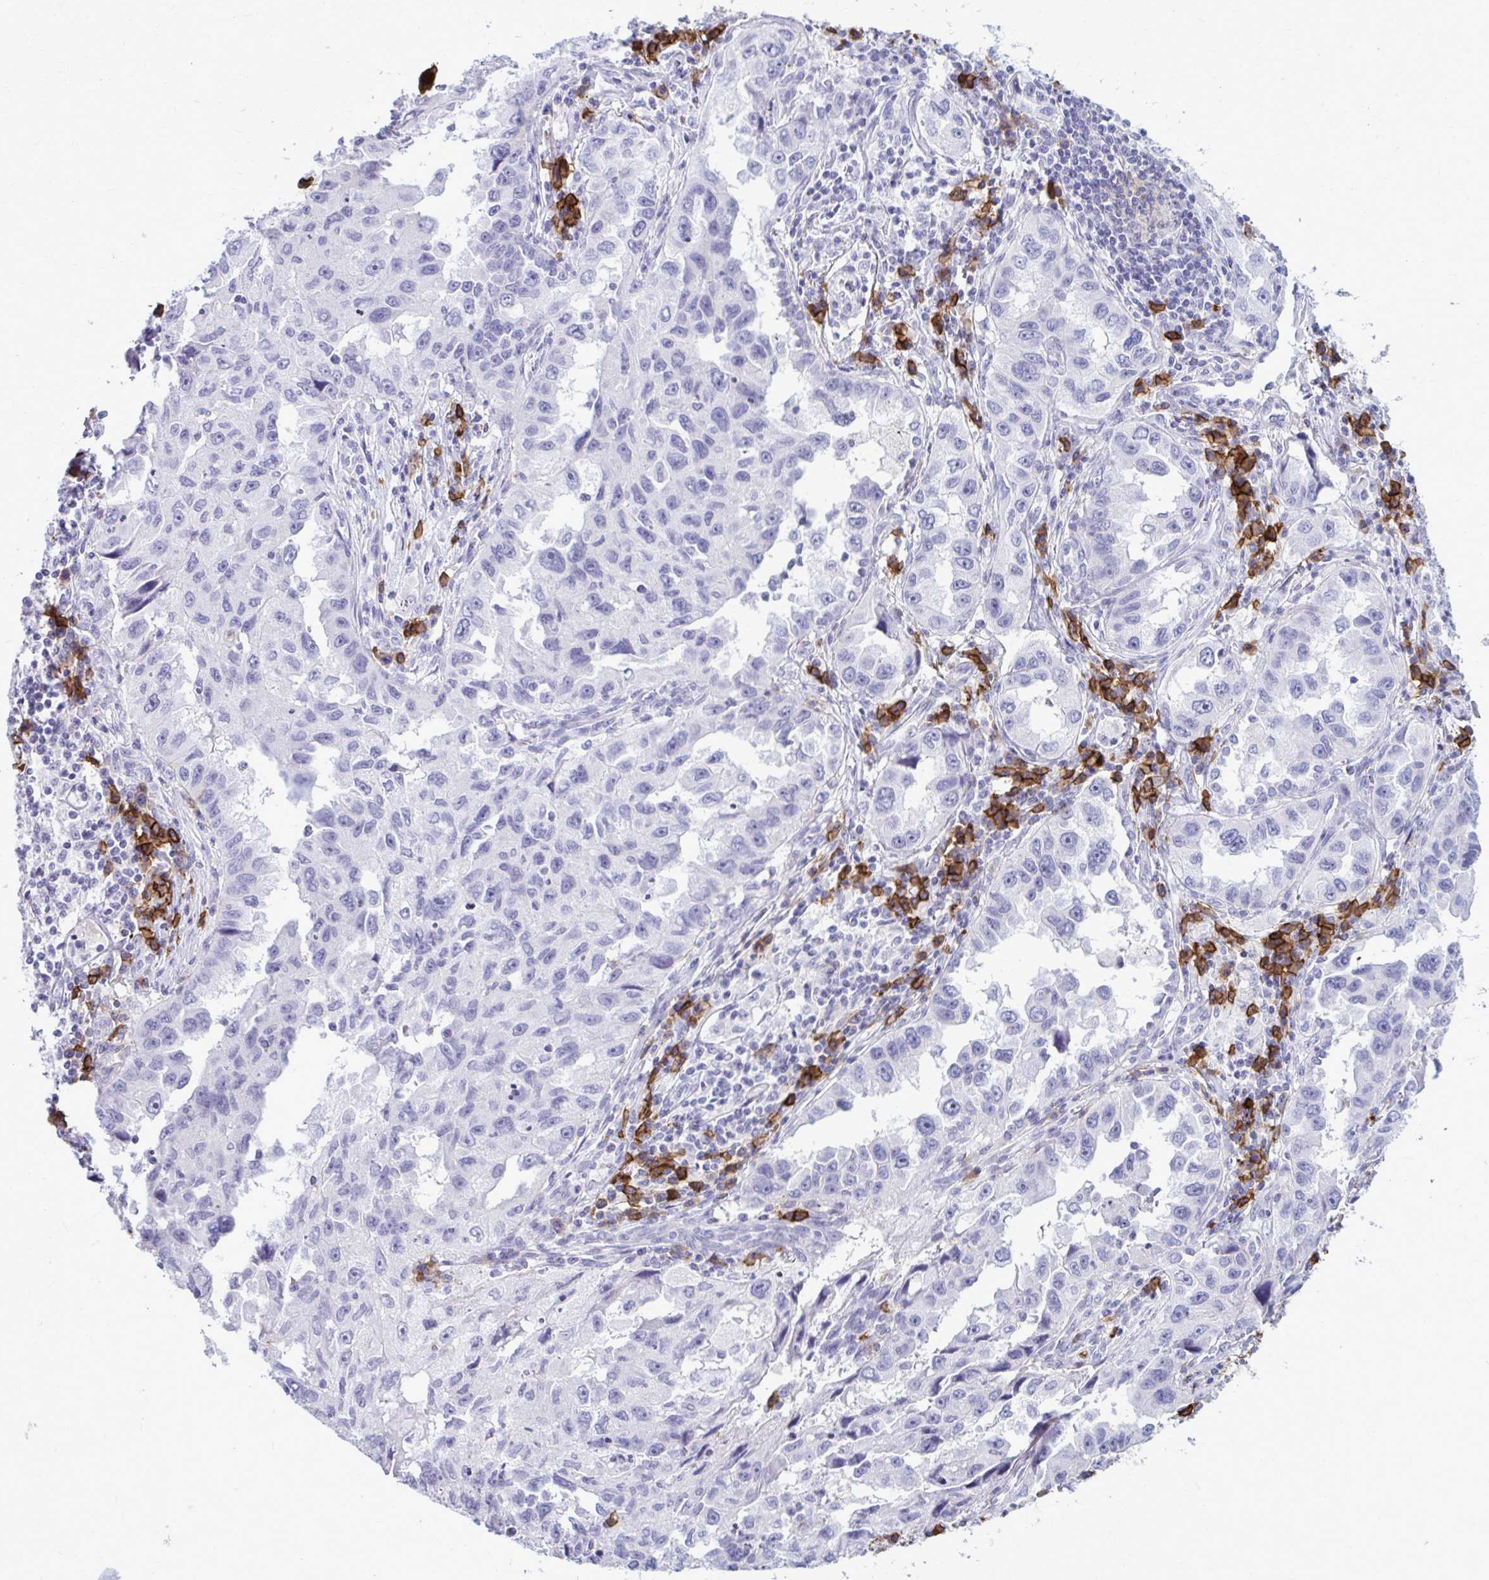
{"staining": {"intensity": "negative", "quantity": "none", "location": "none"}, "tissue": "lung cancer", "cell_type": "Tumor cells", "image_type": "cancer", "snomed": [{"axis": "morphology", "description": "Adenocarcinoma, NOS"}, {"axis": "topography", "description": "Lung"}], "caption": "High power microscopy histopathology image of an immunohistochemistry histopathology image of lung cancer, revealing no significant expression in tumor cells. (DAB immunohistochemistry with hematoxylin counter stain).", "gene": "CD38", "patient": {"sex": "female", "age": 73}}